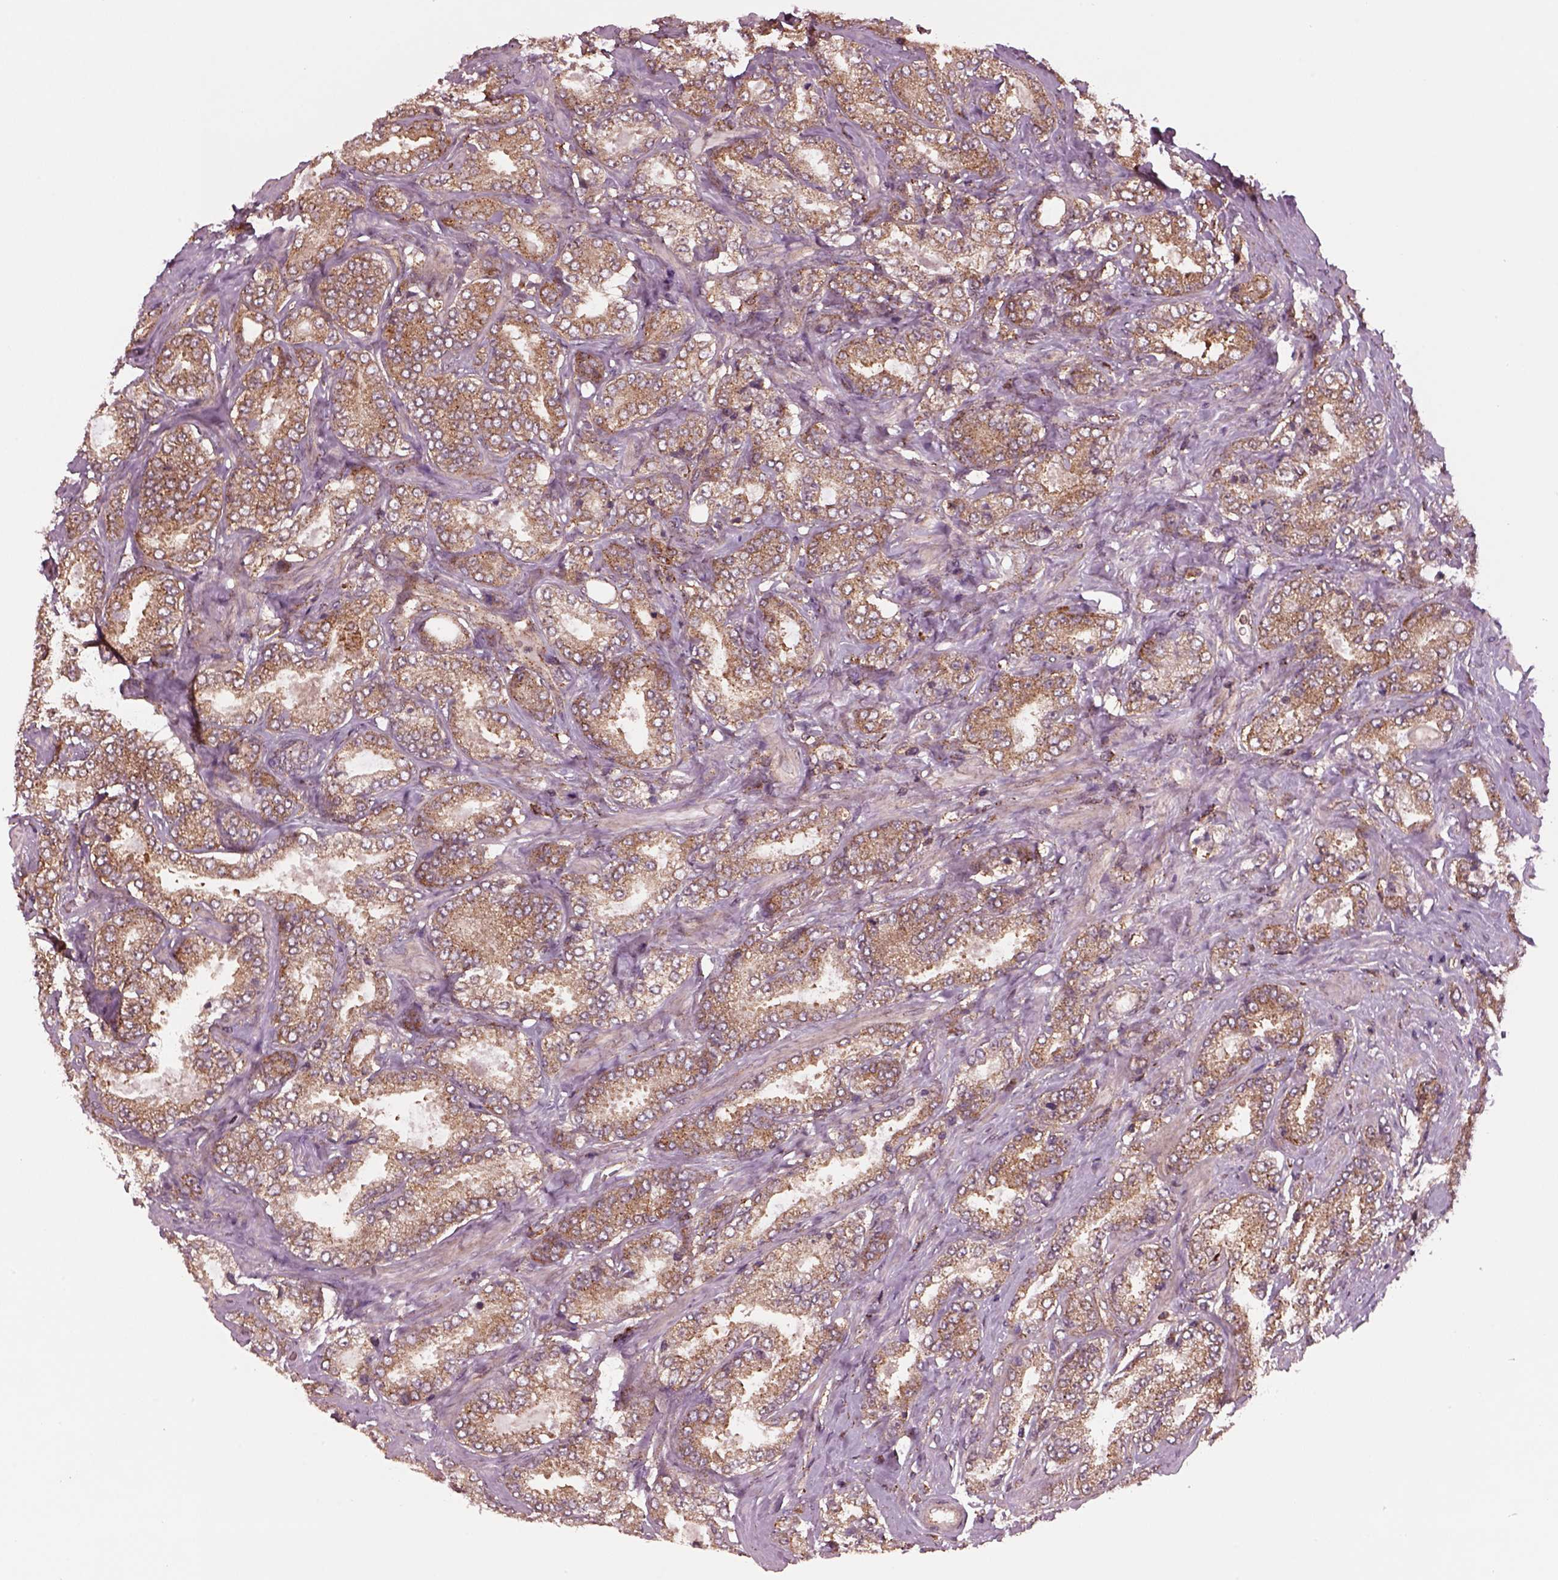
{"staining": {"intensity": "moderate", "quantity": "25%-75%", "location": "cytoplasmic/membranous"}, "tissue": "prostate cancer", "cell_type": "Tumor cells", "image_type": "cancer", "snomed": [{"axis": "morphology", "description": "Adenocarcinoma, NOS"}, {"axis": "topography", "description": "Prostate"}], "caption": "Prostate cancer stained for a protein (brown) exhibits moderate cytoplasmic/membranous positive expression in about 25%-75% of tumor cells.", "gene": "WASHC2A", "patient": {"sex": "male", "age": 64}}